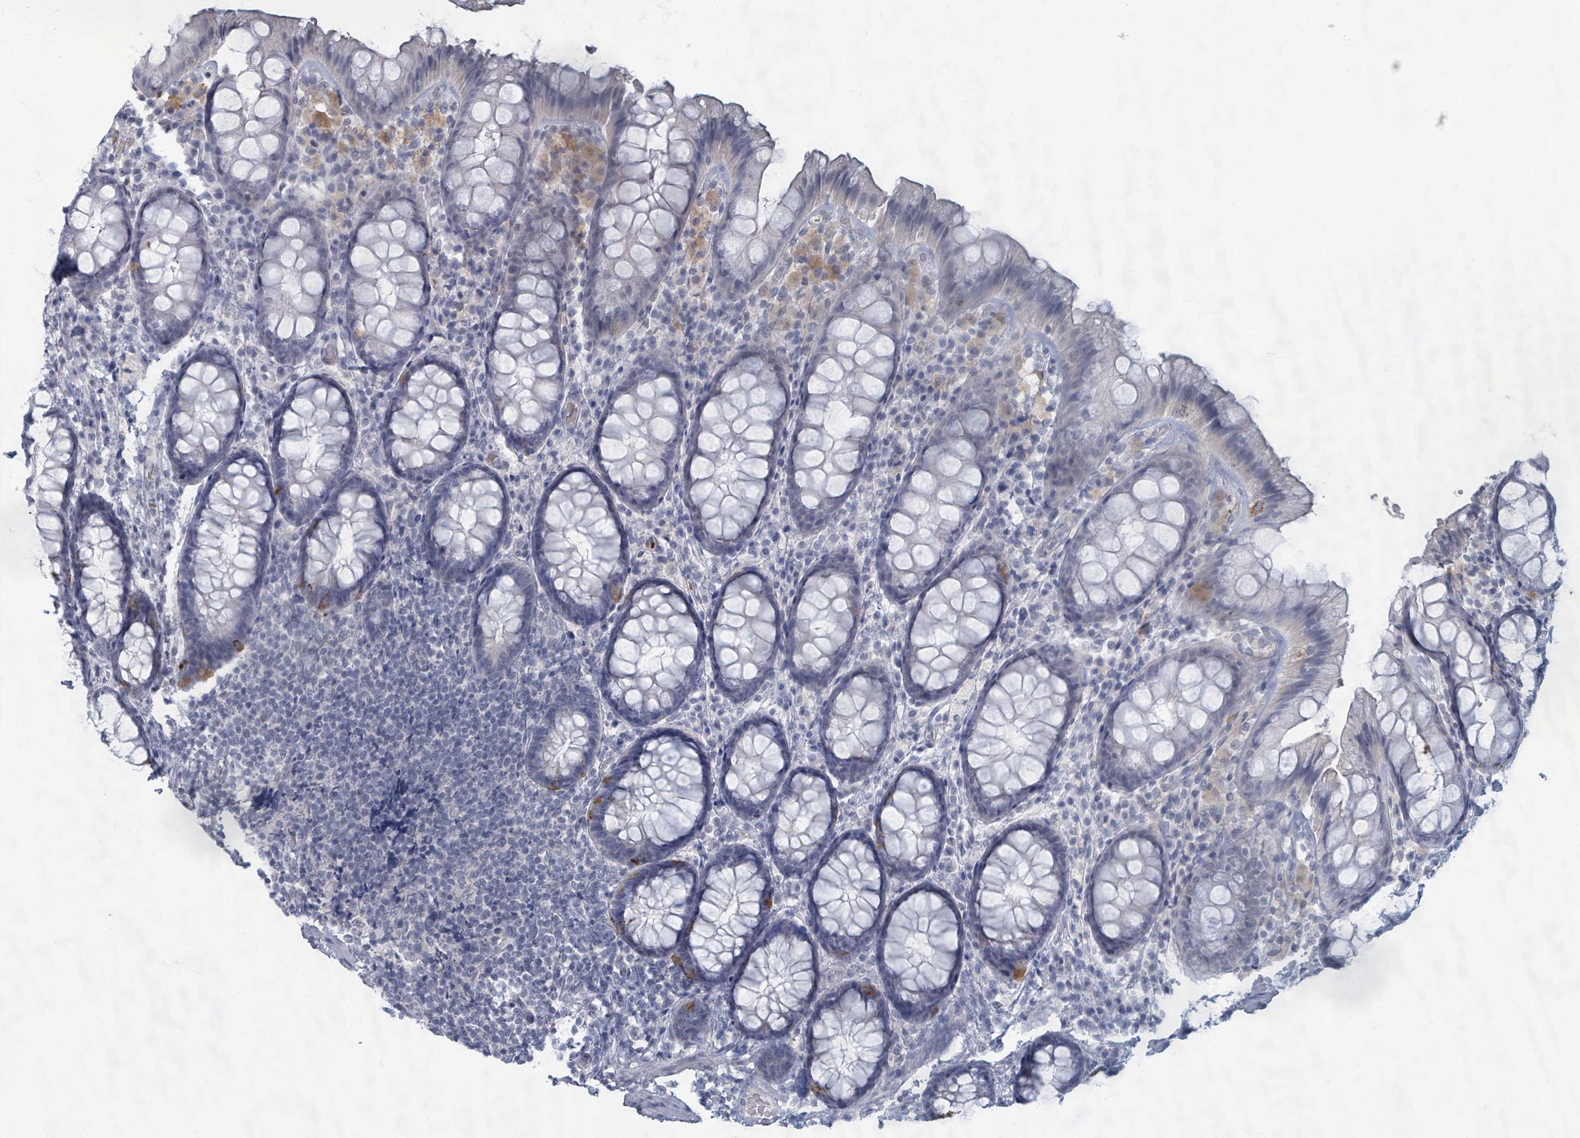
{"staining": {"intensity": "strong", "quantity": "<25%", "location": "cytoplasmic/membranous"}, "tissue": "rectum", "cell_type": "Glandular cells", "image_type": "normal", "snomed": [{"axis": "morphology", "description": "Normal tissue, NOS"}, {"axis": "topography", "description": "Rectum"}], "caption": "Strong cytoplasmic/membranous staining is identified in approximately <25% of glandular cells in unremarkable rectum. (Brightfield microscopy of DAB IHC at high magnification).", "gene": "WNT11", "patient": {"sex": "male", "age": 83}}